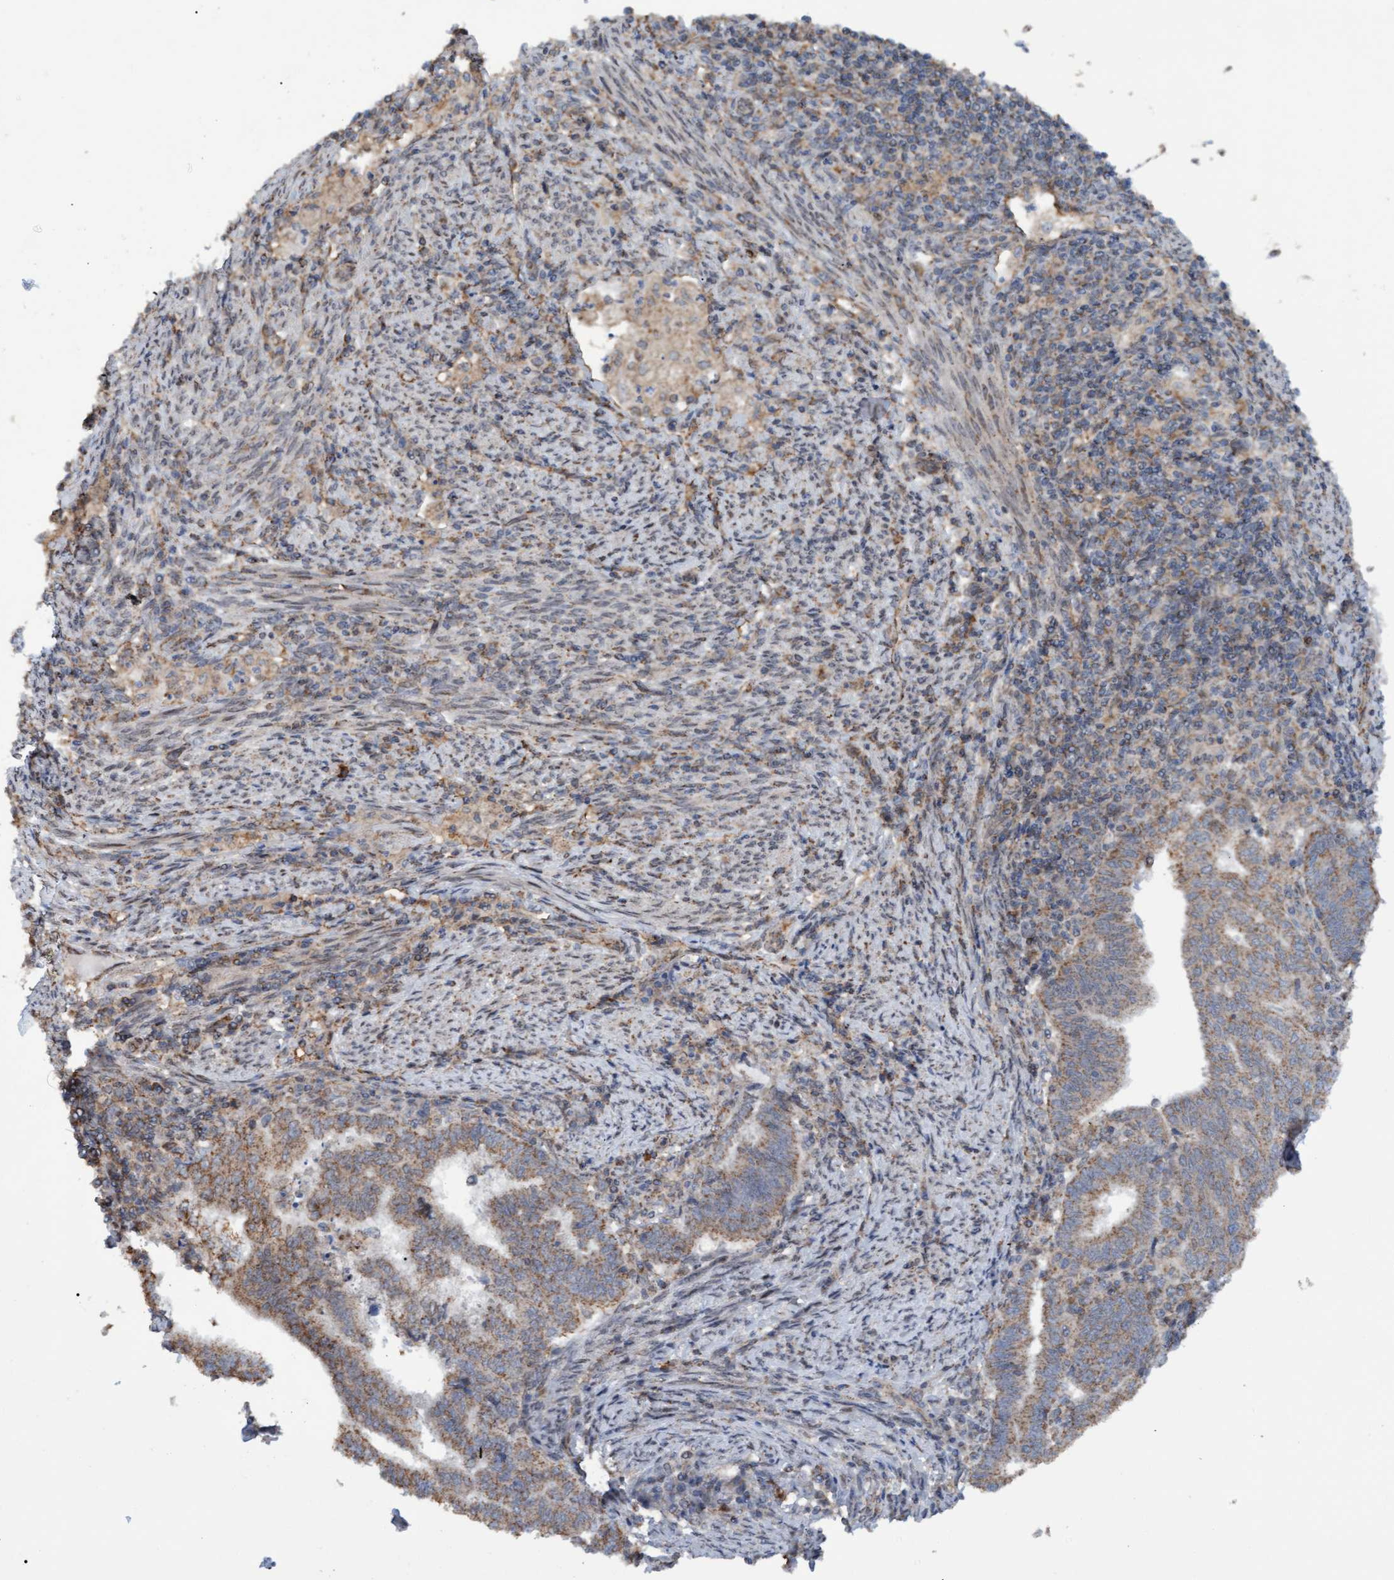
{"staining": {"intensity": "weak", "quantity": ">75%", "location": "cytoplasmic/membranous"}, "tissue": "endometrial cancer", "cell_type": "Tumor cells", "image_type": "cancer", "snomed": [{"axis": "morphology", "description": "Polyp, NOS"}, {"axis": "morphology", "description": "Adenocarcinoma, NOS"}, {"axis": "morphology", "description": "Adenoma, NOS"}, {"axis": "topography", "description": "Endometrium"}], "caption": "Endometrial cancer stained for a protein (brown) exhibits weak cytoplasmic/membranous positive expression in approximately >75% of tumor cells.", "gene": "MGLL", "patient": {"sex": "female", "age": 79}}